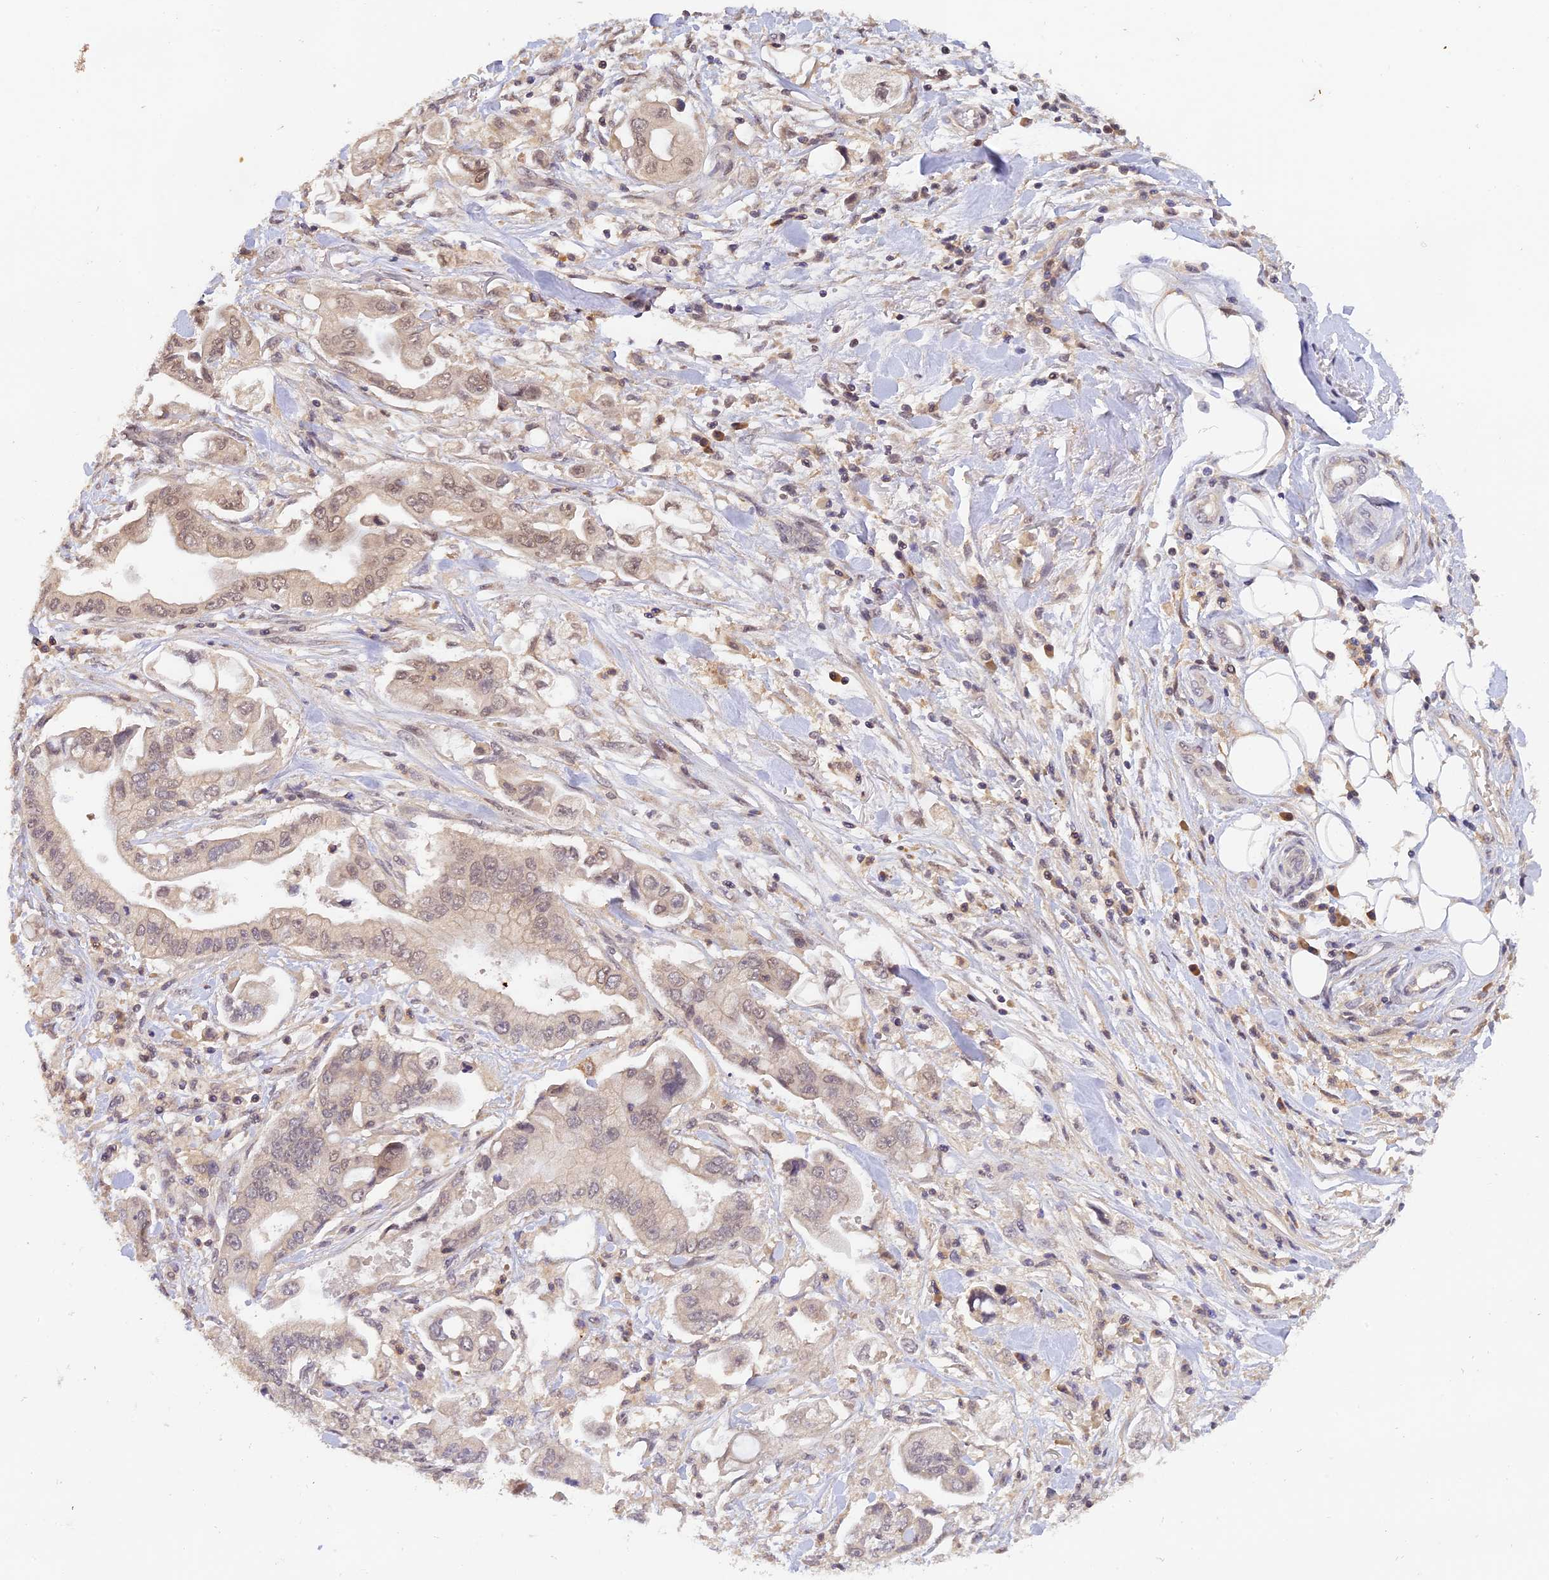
{"staining": {"intensity": "weak", "quantity": "25%-75%", "location": "nuclear"}, "tissue": "stomach cancer", "cell_type": "Tumor cells", "image_type": "cancer", "snomed": [{"axis": "morphology", "description": "Adenocarcinoma, NOS"}, {"axis": "topography", "description": "Stomach"}], "caption": "Protein staining of stomach cancer (adenocarcinoma) tissue exhibits weak nuclear positivity in about 25%-75% of tumor cells. The staining is performed using DAB brown chromogen to label protein expression. The nuclei are counter-stained blue using hematoxylin.", "gene": "ZNF436", "patient": {"sex": "male", "age": 62}}